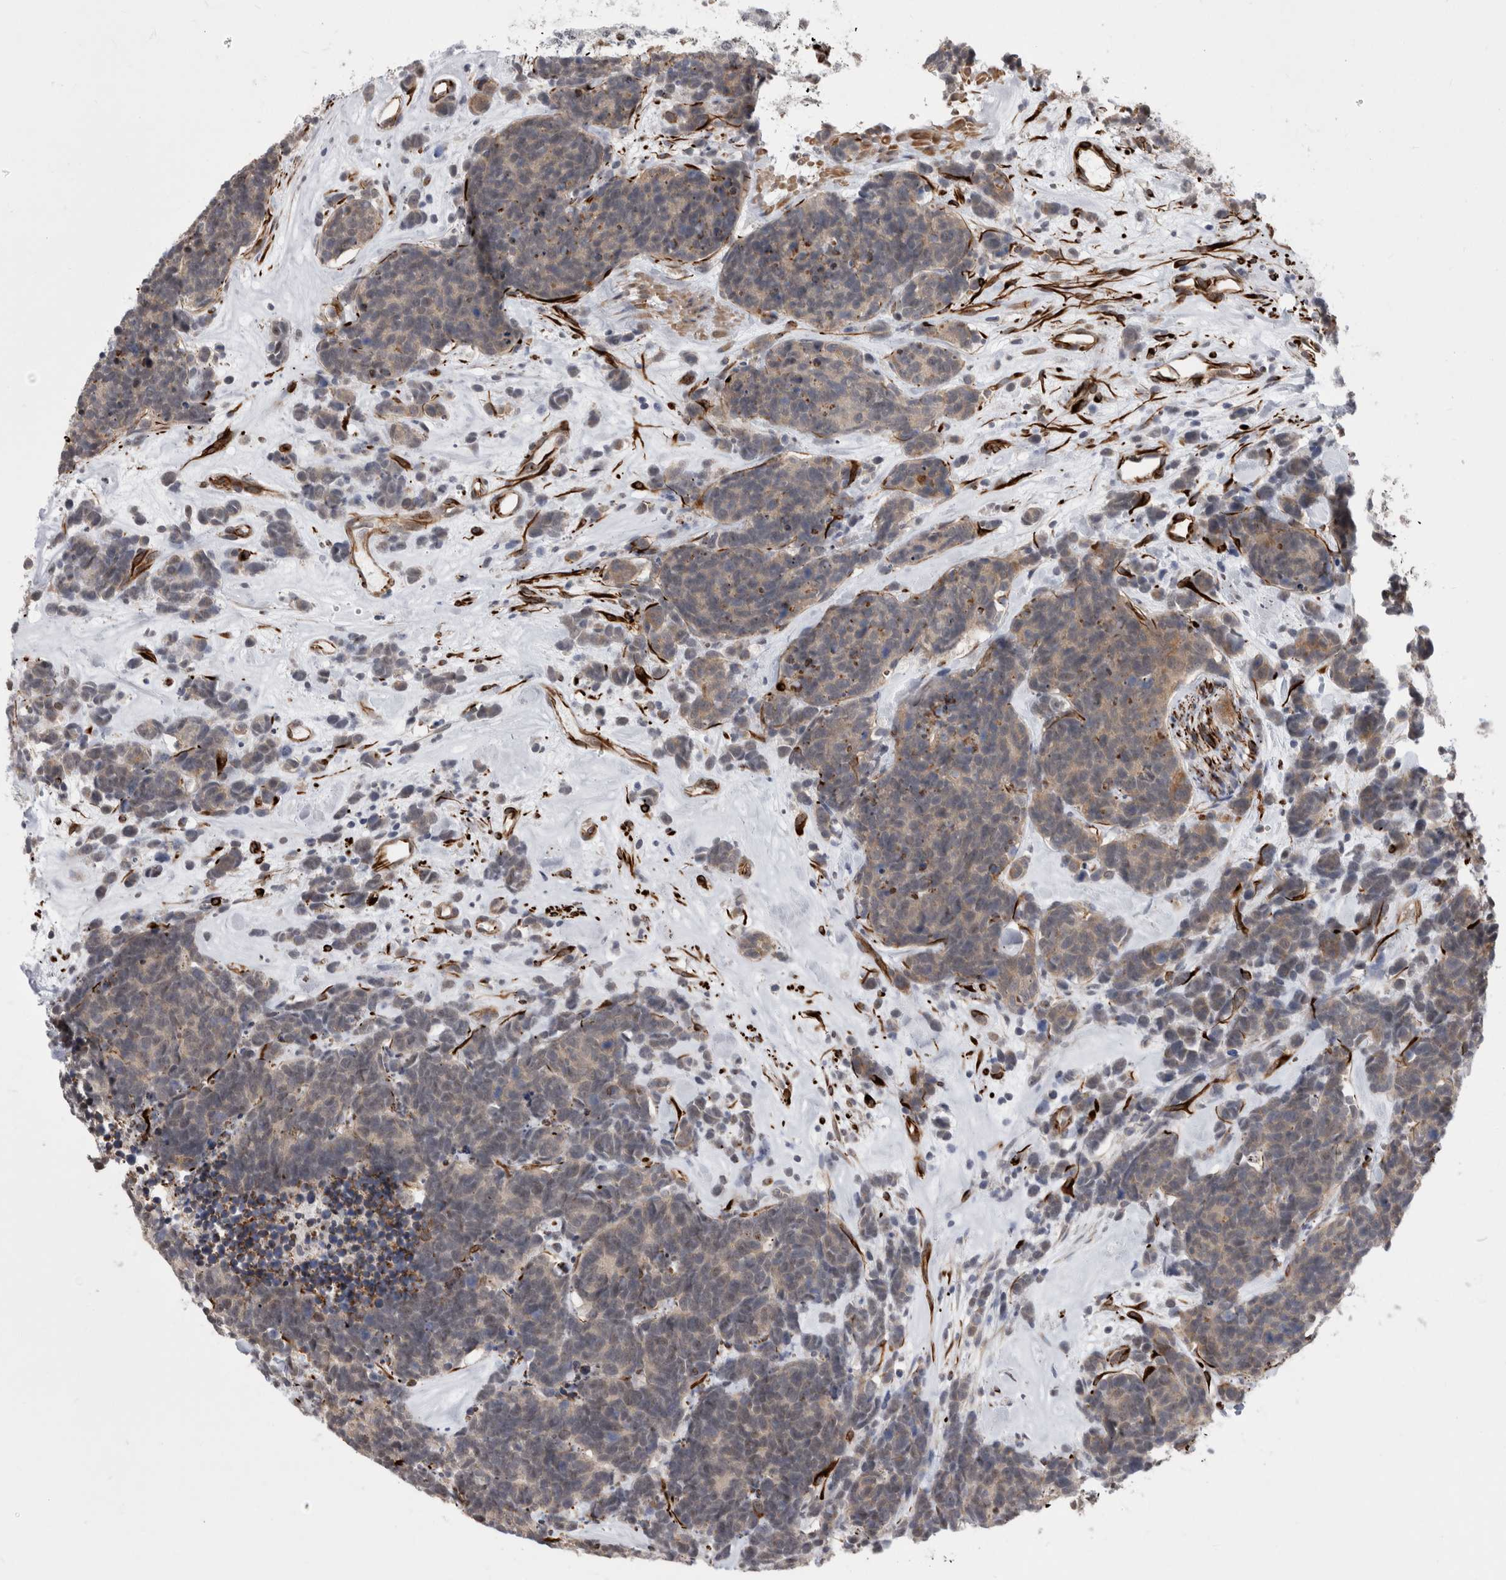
{"staining": {"intensity": "negative", "quantity": "none", "location": "none"}, "tissue": "carcinoid", "cell_type": "Tumor cells", "image_type": "cancer", "snomed": [{"axis": "morphology", "description": "Carcinoma, NOS"}, {"axis": "morphology", "description": "Carcinoid, malignant, NOS"}, {"axis": "topography", "description": "Urinary bladder"}], "caption": "Immunohistochemistry image of neoplastic tissue: carcinoid stained with DAB exhibits no significant protein staining in tumor cells.", "gene": "FAM83H", "patient": {"sex": "male", "age": 57}}